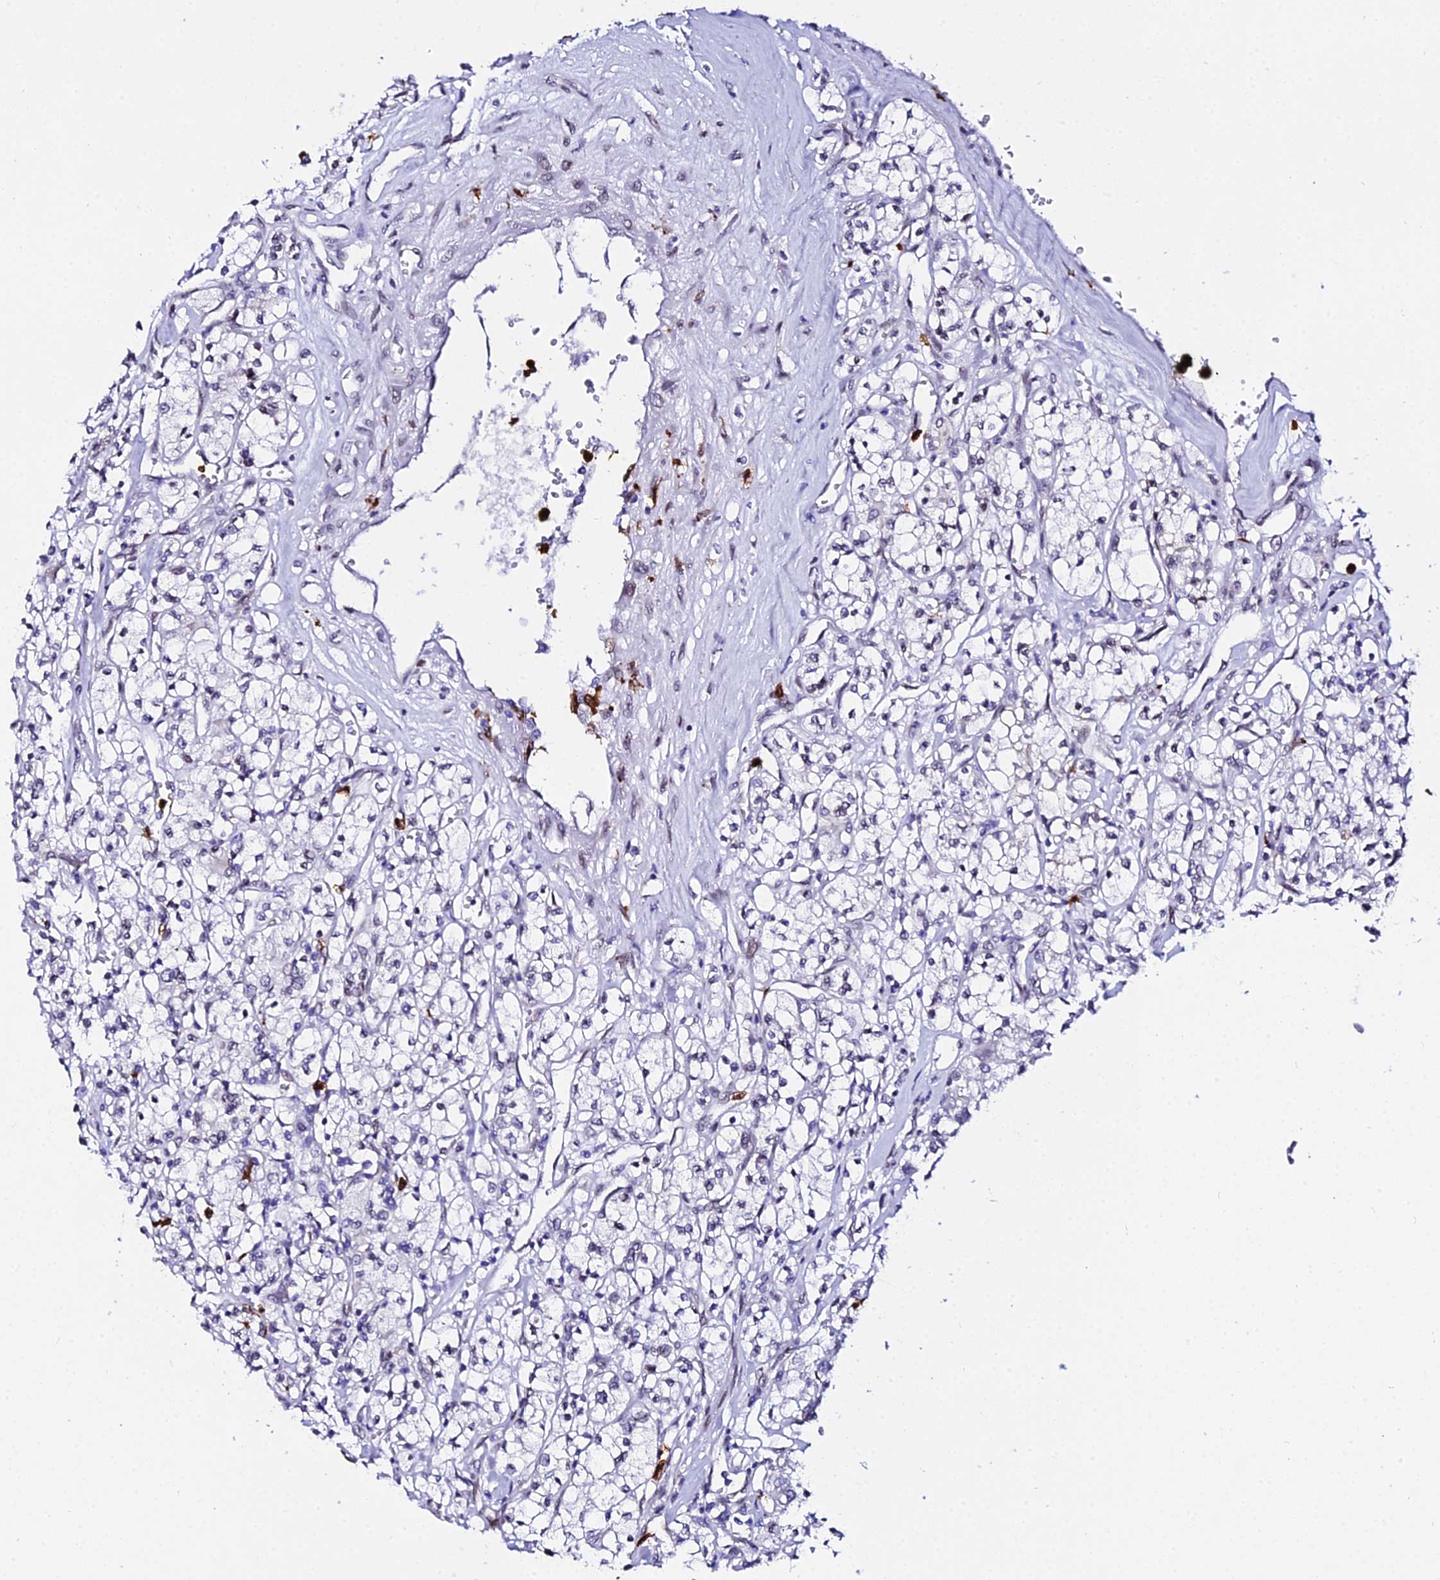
{"staining": {"intensity": "negative", "quantity": "none", "location": "none"}, "tissue": "renal cancer", "cell_type": "Tumor cells", "image_type": "cancer", "snomed": [{"axis": "morphology", "description": "Adenocarcinoma, NOS"}, {"axis": "topography", "description": "Kidney"}], "caption": "Immunohistochemistry image of renal adenocarcinoma stained for a protein (brown), which displays no staining in tumor cells.", "gene": "MCM10", "patient": {"sex": "female", "age": 59}}